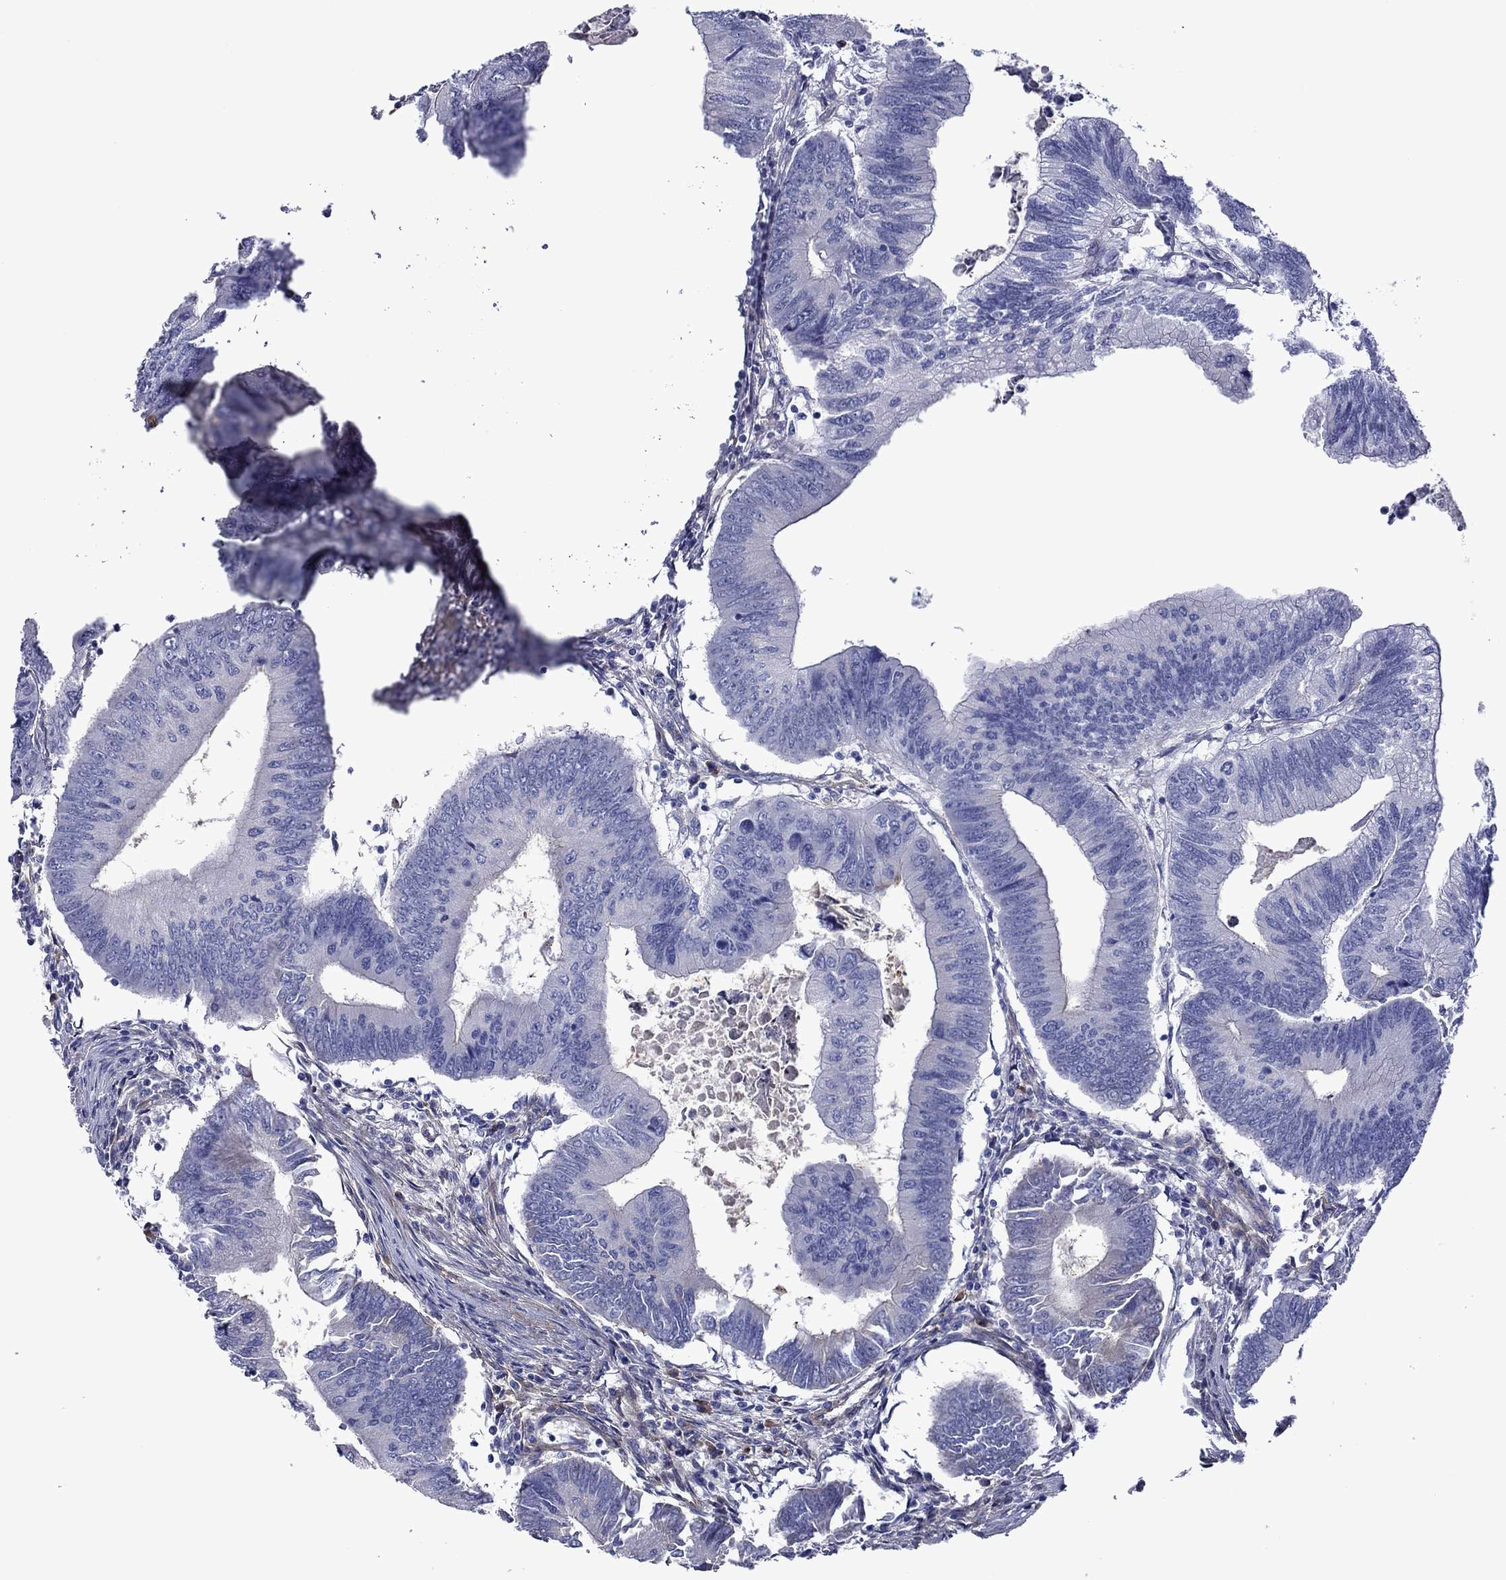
{"staining": {"intensity": "negative", "quantity": "none", "location": "none"}, "tissue": "colorectal cancer", "cell_type": "Tumor cells", "image_type": "cancer", "snomed": [{"axis": "morphology", "description": "Adenocarcinoma, NOS"}, {"axis": "topography", "description": "Colon"}], "caption": "Tumor cells are negative for brown protein staining in colorectal cancer.", "gene": "HSPG2", "patient": {"sex": "male", "age": 53}}